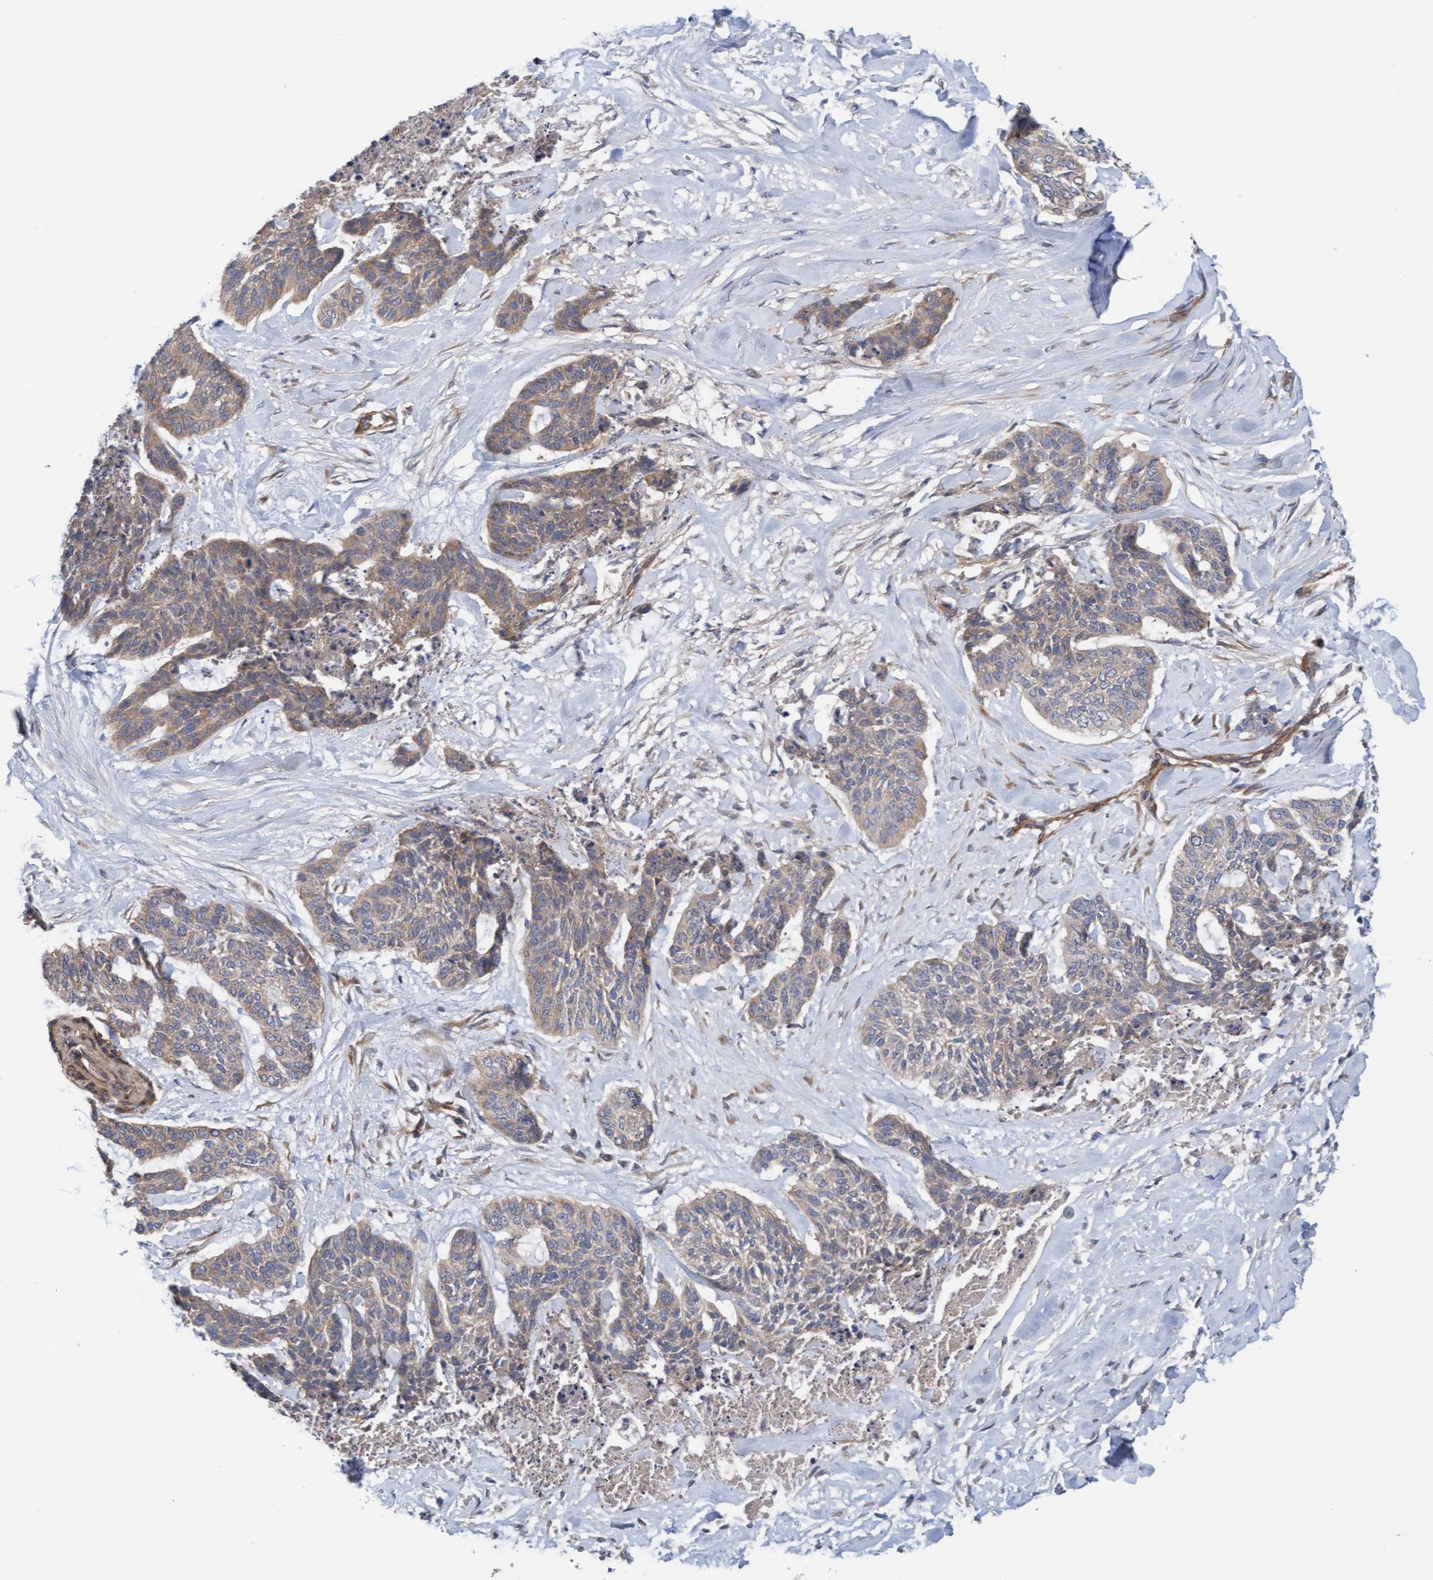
{"staining": {"intensity": "weak", "quantity": ">75%", "location": "cytoplasmic/membranous"}, "tissue": "skin cancer", "cell_type": "Tumor cells", "image_type": "cancer", "snomed": [{"axis": "morphology", "description": "Basal cell carcinoma"}, {"axis": "topography", "description": "Skin"}], "caption": "A histopathology image of human skin cancer (basal cell carcinoma) stained for a protein exhibits weak cytoplasmic/membranous brown staining in tumor cells.", "gene": "CDK5RAP3", "patient": {"sex": "female", "age": 64}}